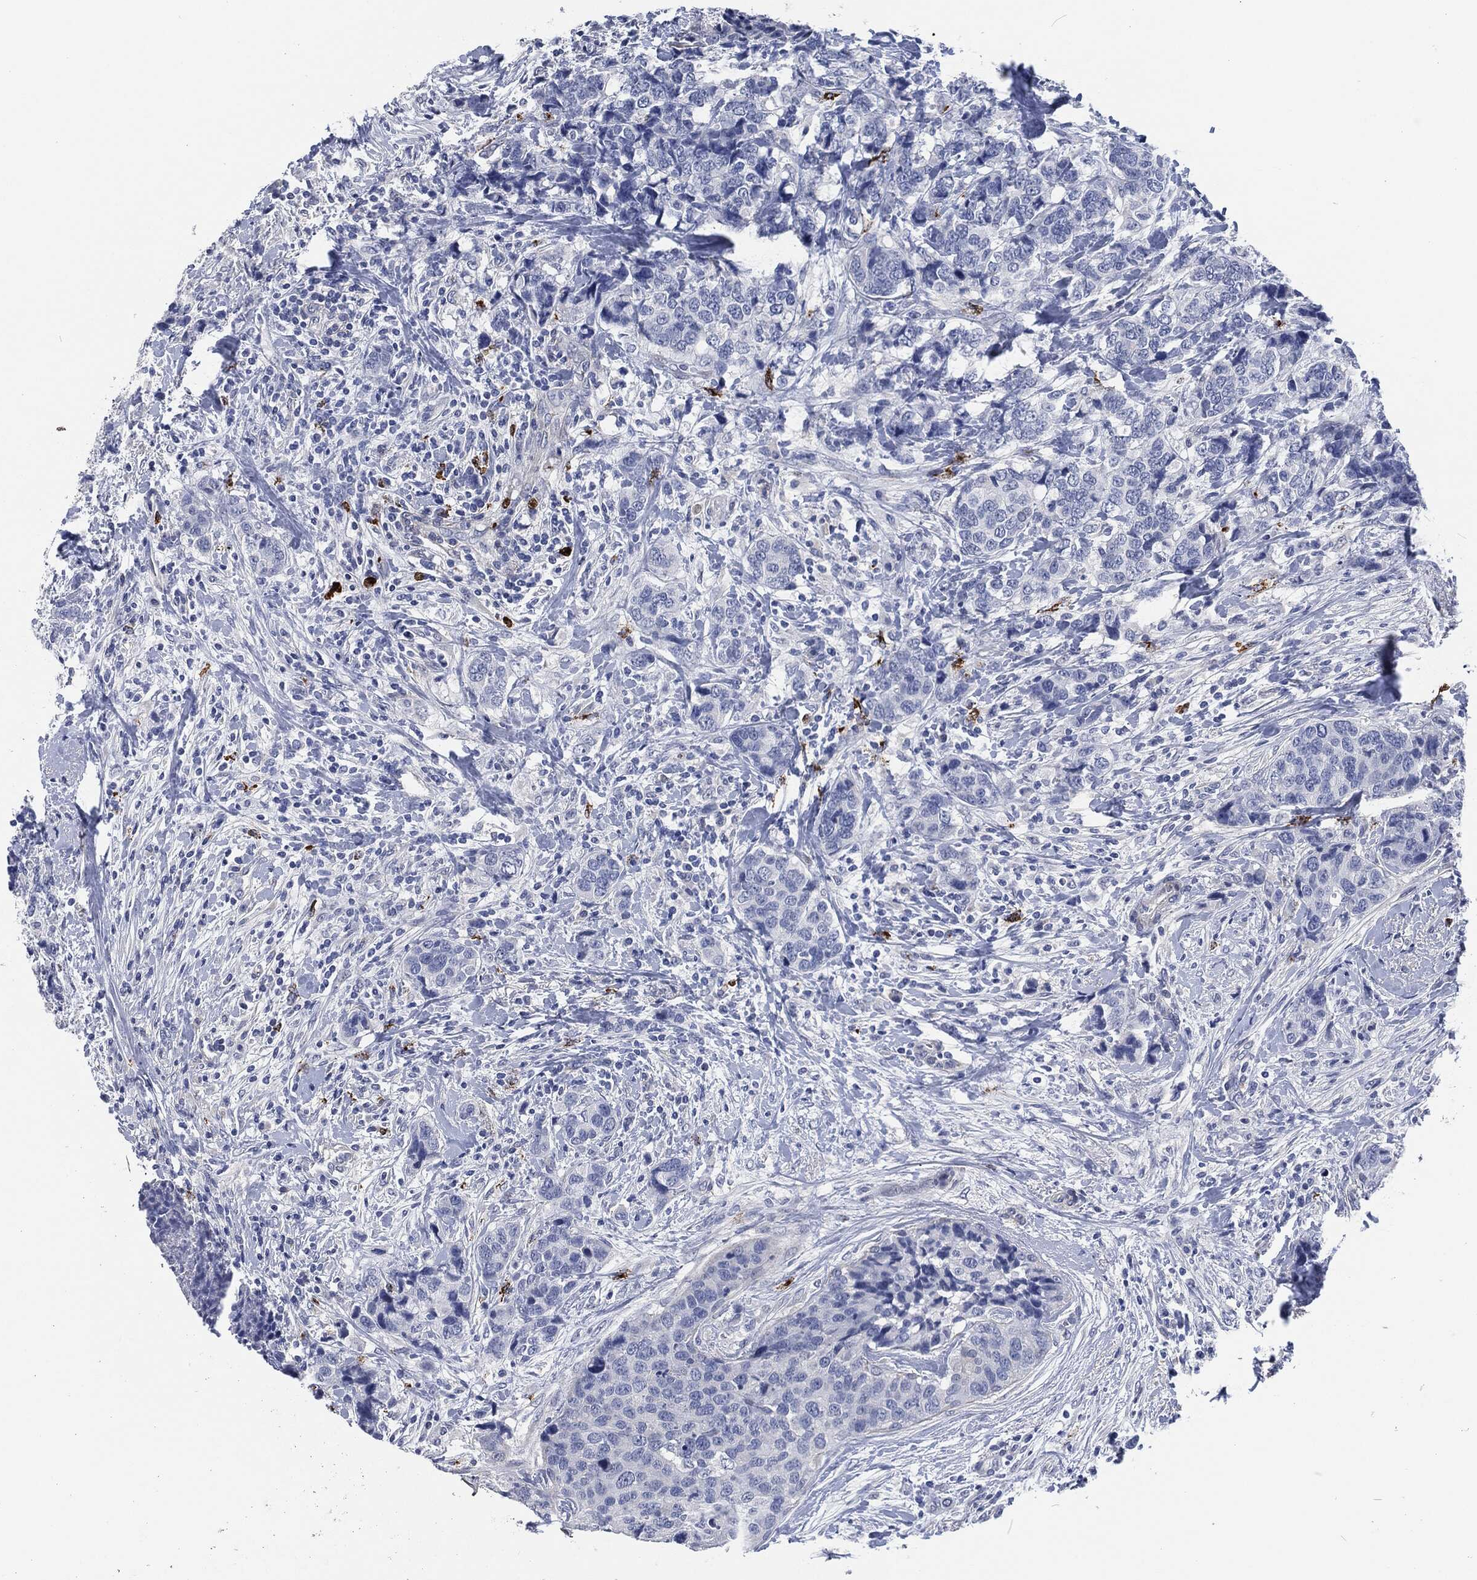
{"staining": {"intensity": "negative", "quantity": "none", "location": "none"}, "tissue": "breast cancer", "cell_type": "Tumor cells", "image_type": "cancer", "snomed": [{"axis": "morphology", "description": "Lobular carcinoma"}, {"axis": "topography", "description": "Breast"}], "caption": "Tumor cells are negative for protein expression in human breast cancer (lobular carcinoma).", "gene": "MPO", "patient": {"sex": "female", "age": 59}}